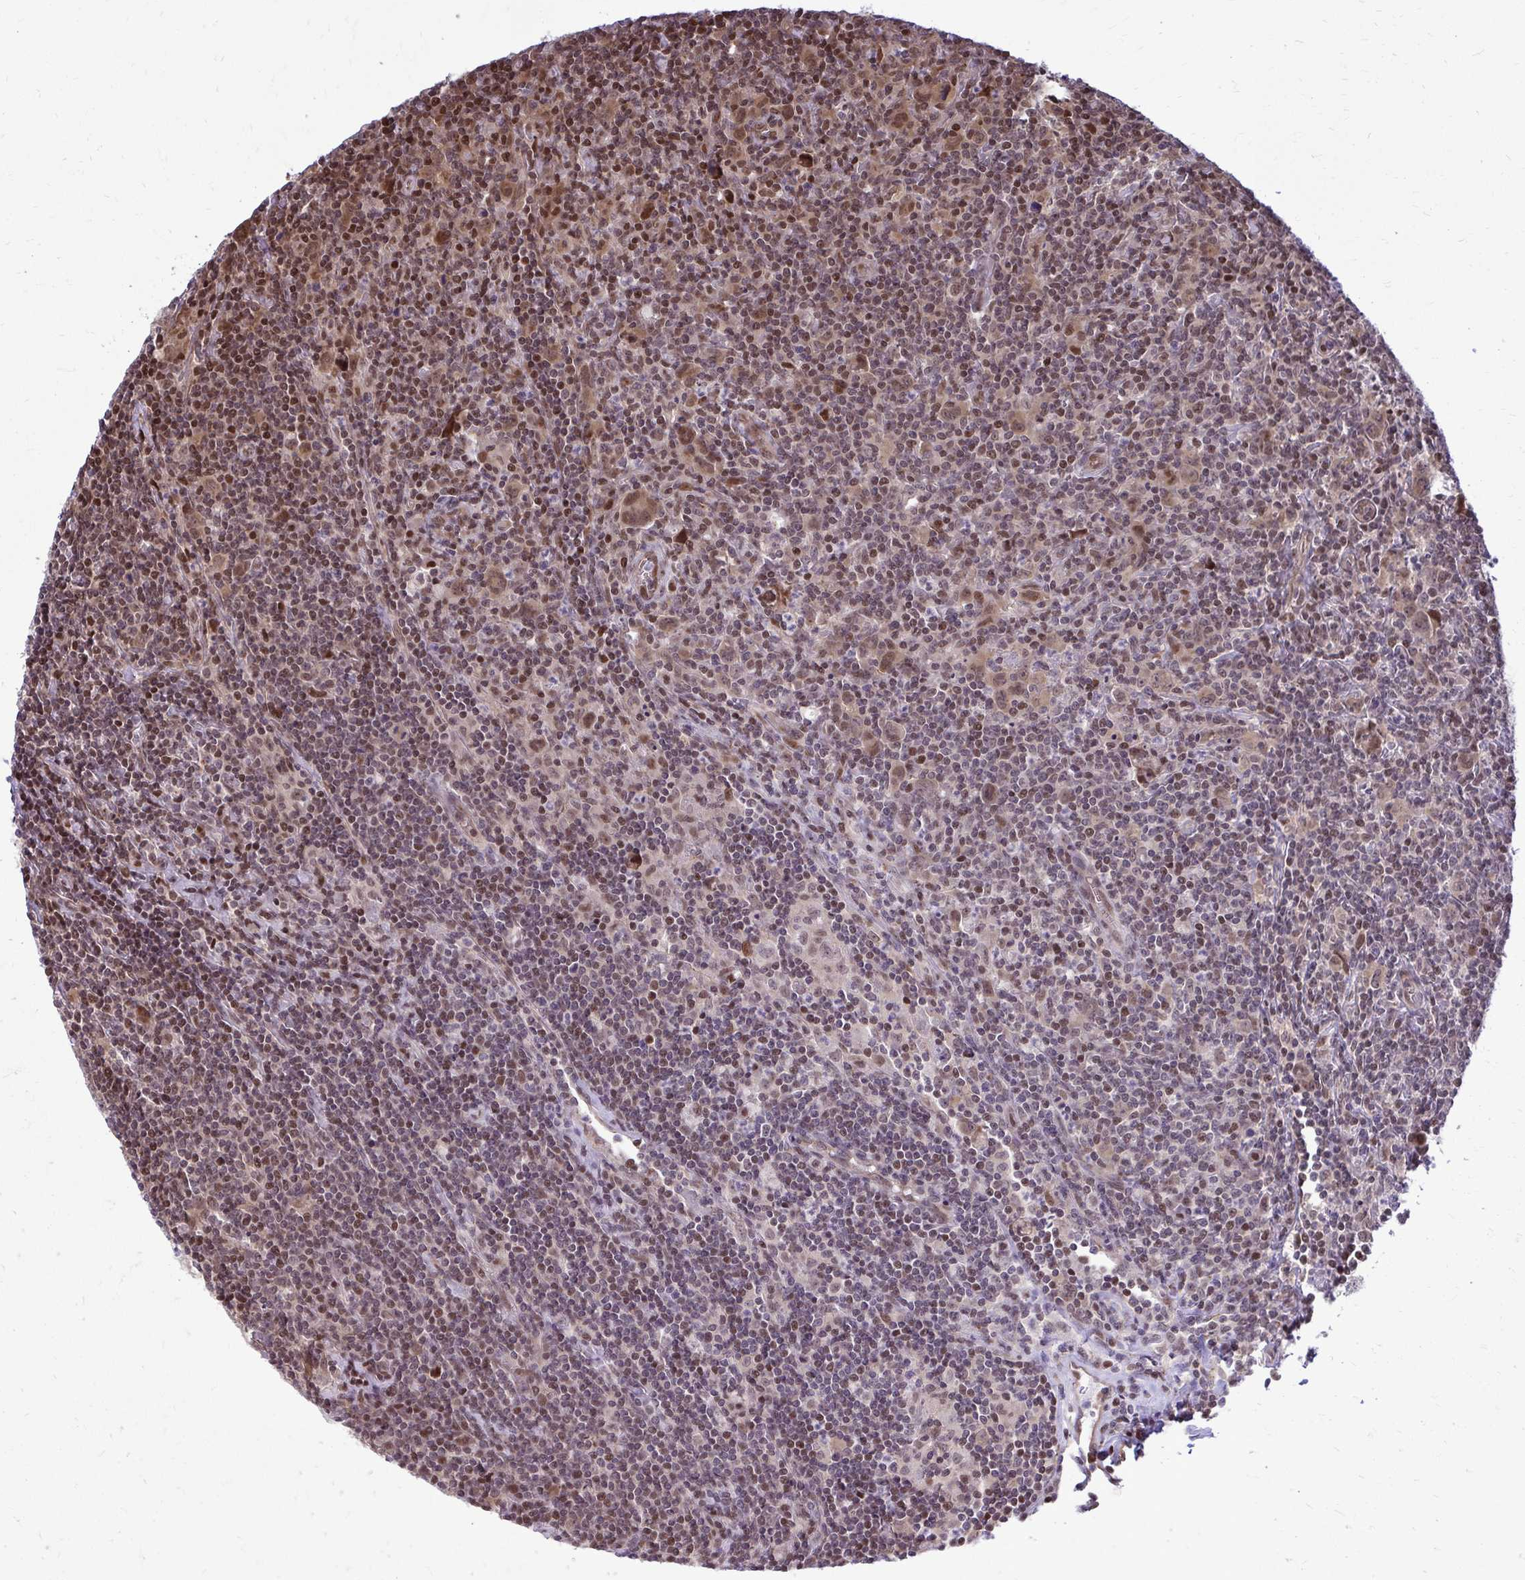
{"staining": {"intensity": "moderate", "quantity": "25%-75%", "location": "nuclear"}, "tissue": "lymphoma", "cell_type": "Tumor cells", "image_type": "cancer", "snomed": [{"axis": "morphology", "description": "Hodgkin's disease, NOS"}, {"axis": "topography", "description": "Lymph node"}], "caption": "Moderate nuclear protein expression is seen in about 25%-75% of tumor cells in lymphoma.", "gene": "PIGY", "patient": {"sex": "female", "age": 18}}